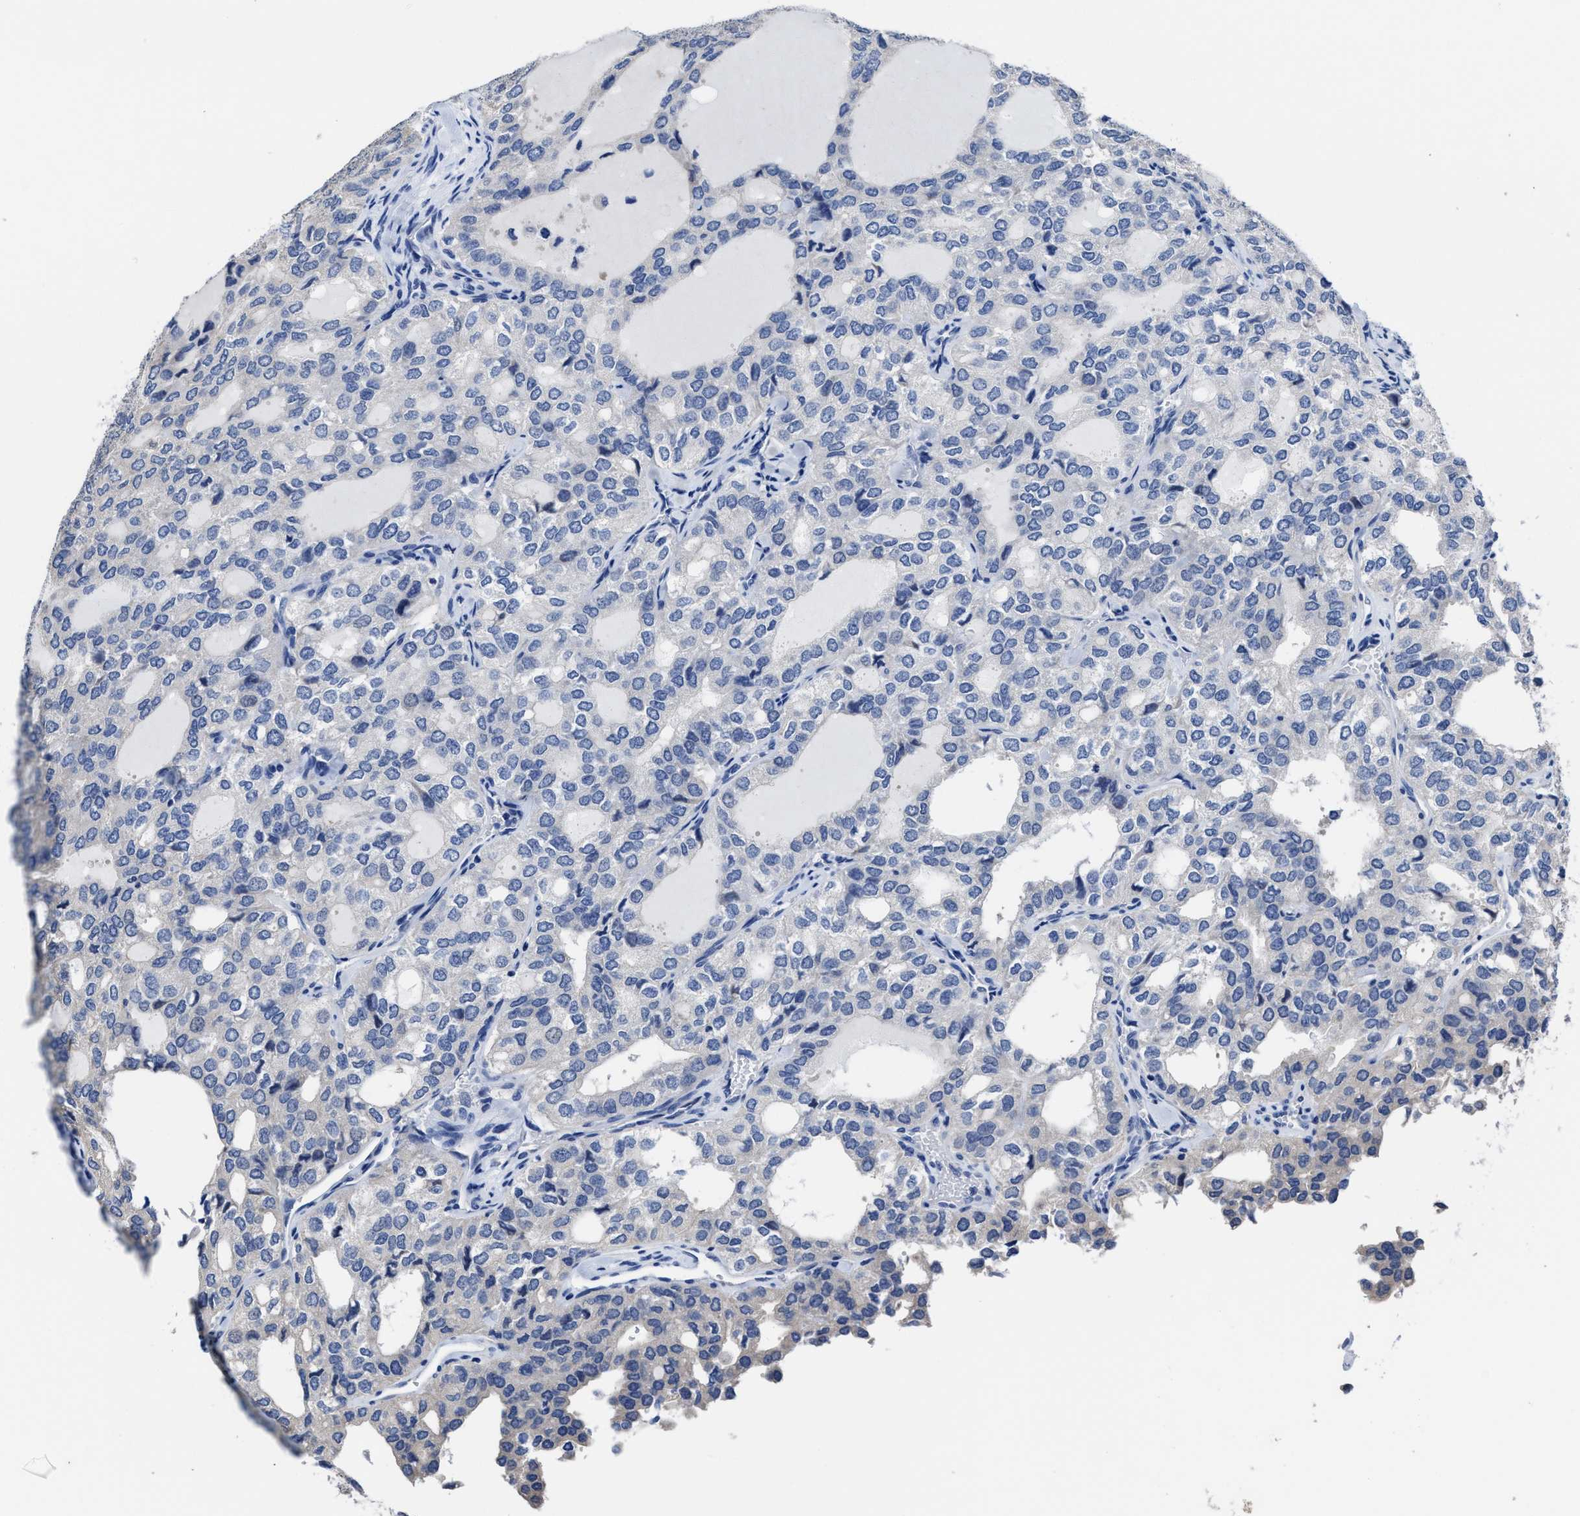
{"staining": {"intensity": "negative", "quantity": "none", "location": "none"}, "tissue": "thyroid cancer", "cell_type": "Tumor cells", "image_type": "cancer", "snomed": [{"axis": "morphology", "description": "Follicular adenoma carcinoma, NOS"}, {"axis": "topography", "description": "Thyroid gland"}], "caption": "Tumor cells show no significant positivity in thyroid cancer.", "gene": "HOOK1", "patient": {"sex": "male", "age": 75}}